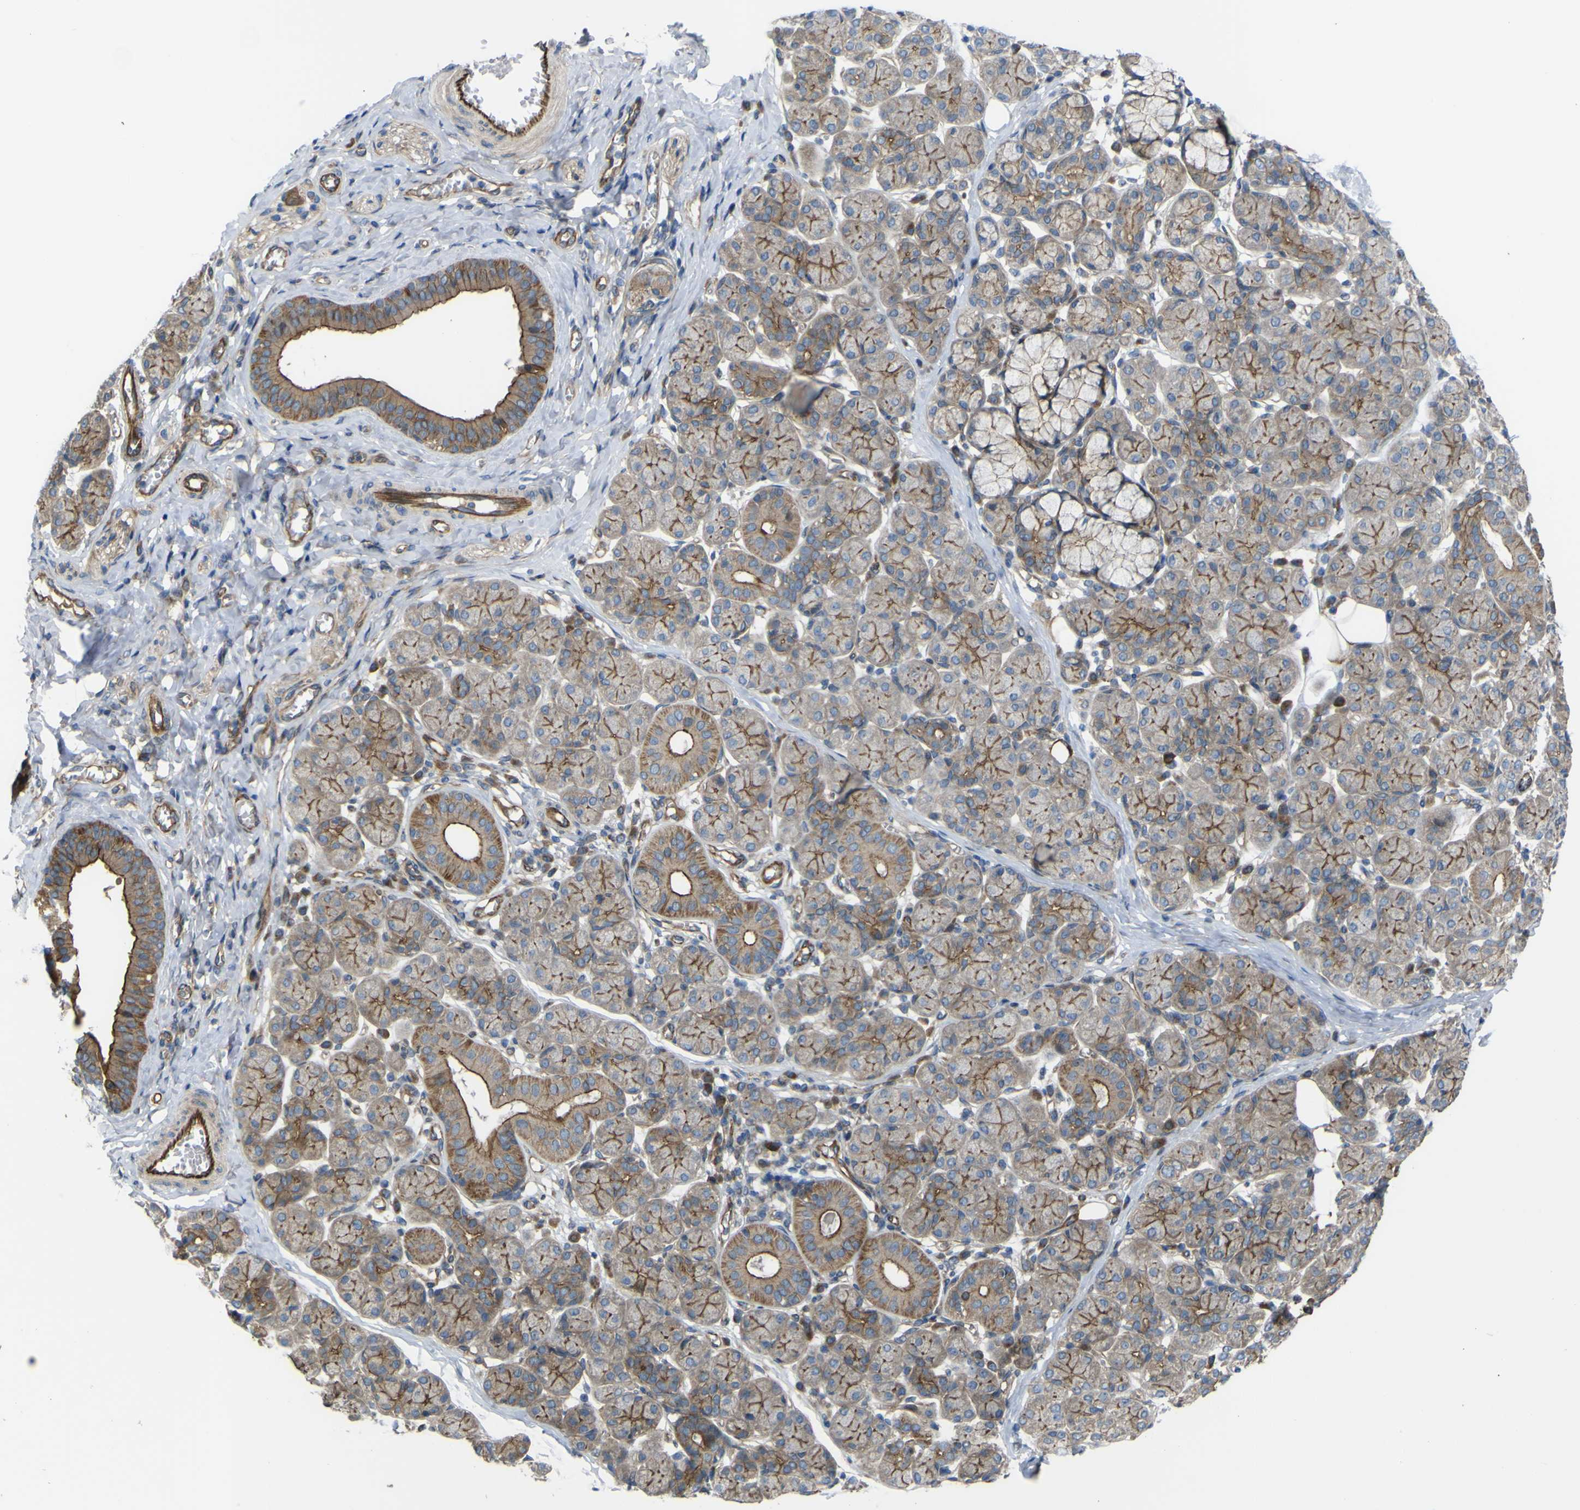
{"staining": {"intensity": "moderate", "quantity": ">75%", "location": "cytoplasmic/membranous"}, "tissue": "salivary gland", "cell_type": "Glandular cells", "image_type": "normal", "snomed": [{"axis": "morphology", "description": "Normal tissue, NOS"}, {"axis": "morphology", "description": "Inflammation, NOS"}, {"axis": "topography", "description": "Lymph node"}, {"axis": "topography", "description": "Salivary gland"}], "caption": "This photomicrograph reveals immunohistochemistry staining of benign salivary gland, with medium moderate cytoplasmic/membranous positivity in approximately >75% of glandular cells.", "gene": "FBXO30", "patient": {"sex": "male", "age": 3}}